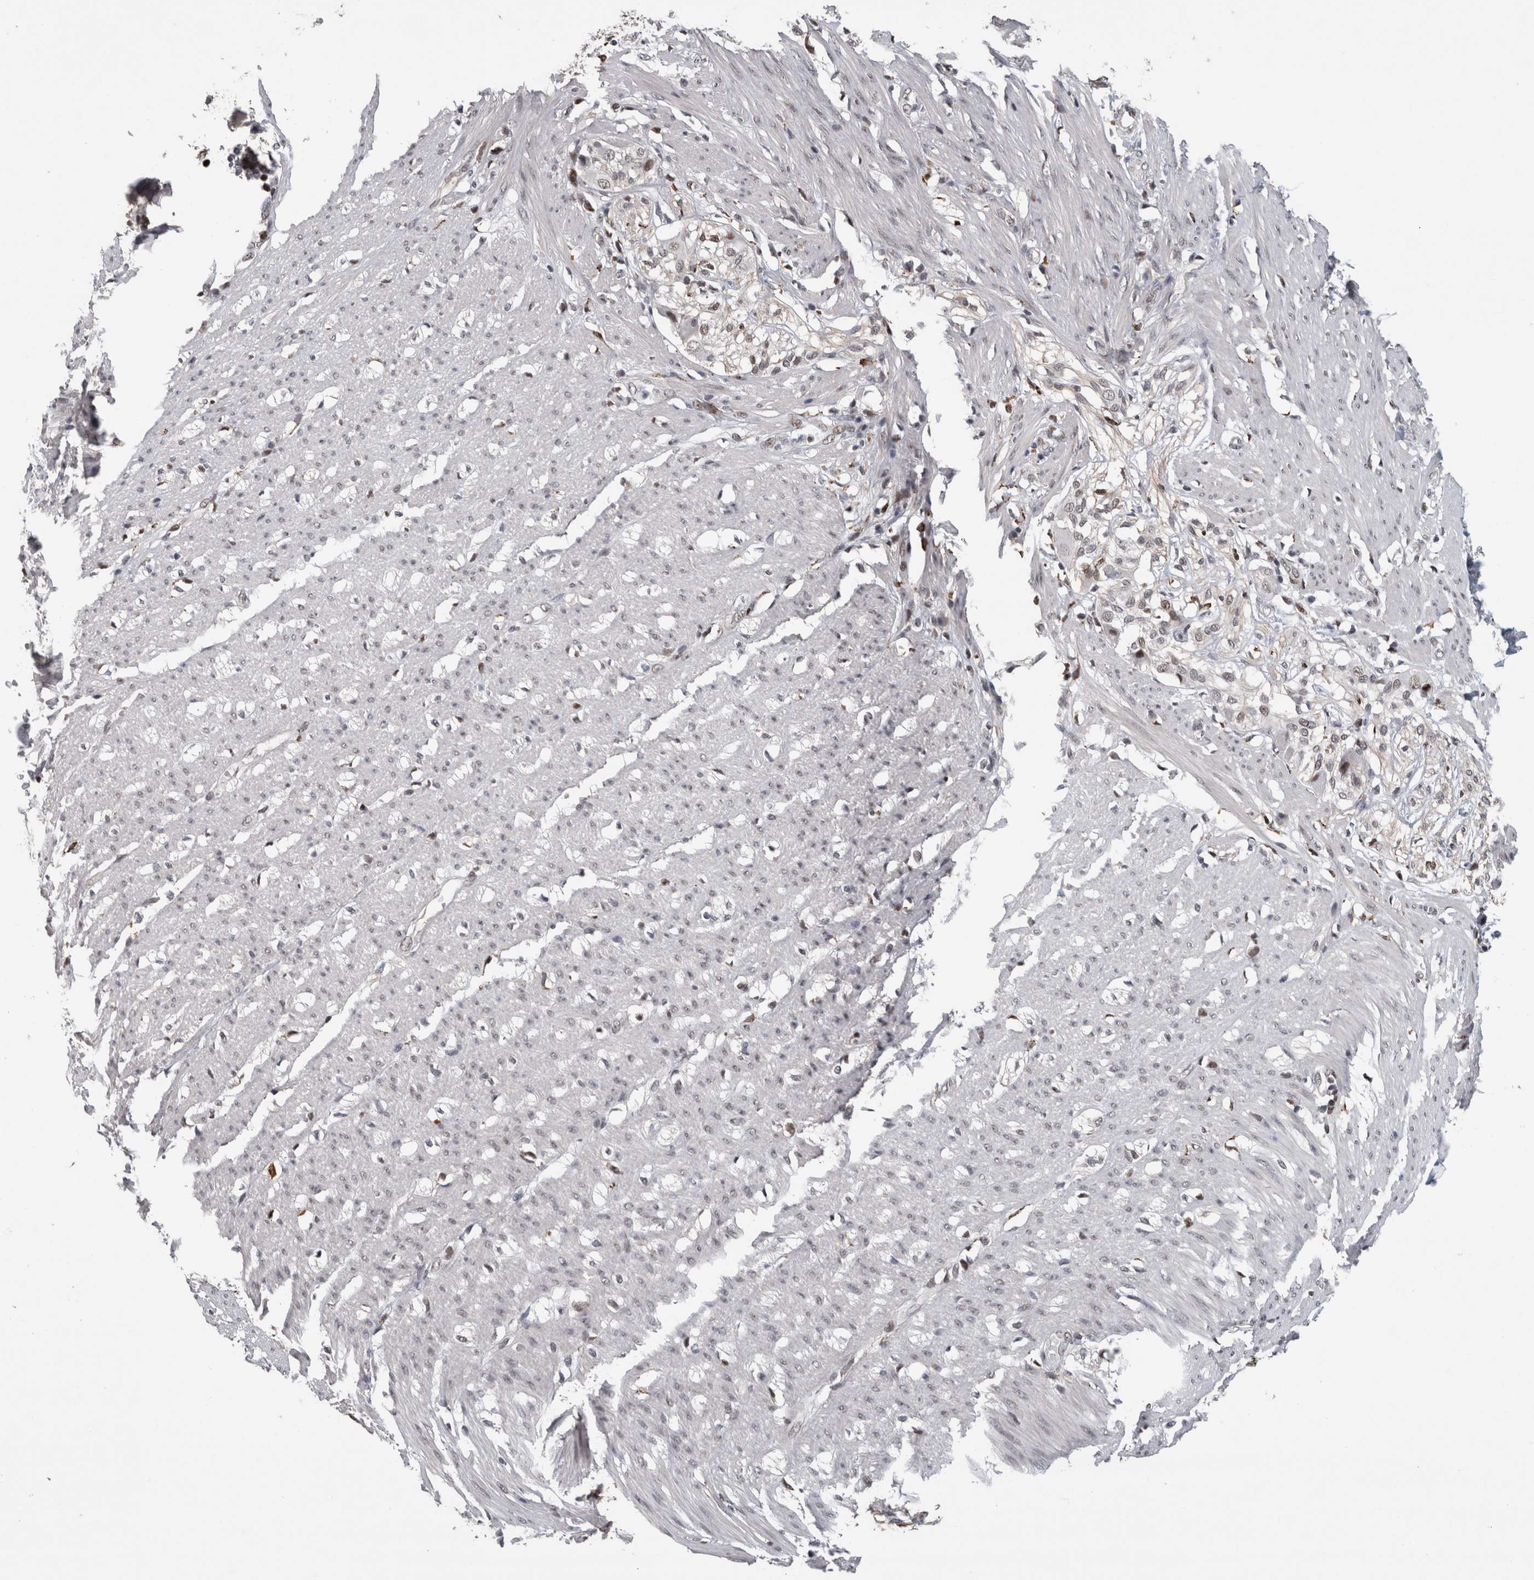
{"staining": {"intensity": "weak", "quantity": "25%-75%", "location": "nuclear"}, "tissue": "smooth muscle", "cell_type": "Smooth muscle cells", "image_type": "normal", "snomed": [{"axis": "morphology", "description": "Normal tissue, NOS"}, {"axis": "morphology", "description": "Adenocarcinoma, NOS"}, {"axis": "topography", "description": "Colon"}, {"axis": "topography", "description": "Peripheral nerve tissue"}], "caption": "Immunohistochemistry (DAB) staining of normal human smooth muscle exhibits weak nuclear protein positivity in approximately 25%-75% of smooth muscle cells. The staining was performed using DAB (3,3'-diaminobenzidine), with brown indicating positive protein expression. Nuclei are stained blue with hematoxylin.", "gene": "POLD2", "patient": {"sex": "male", "age": 14}}